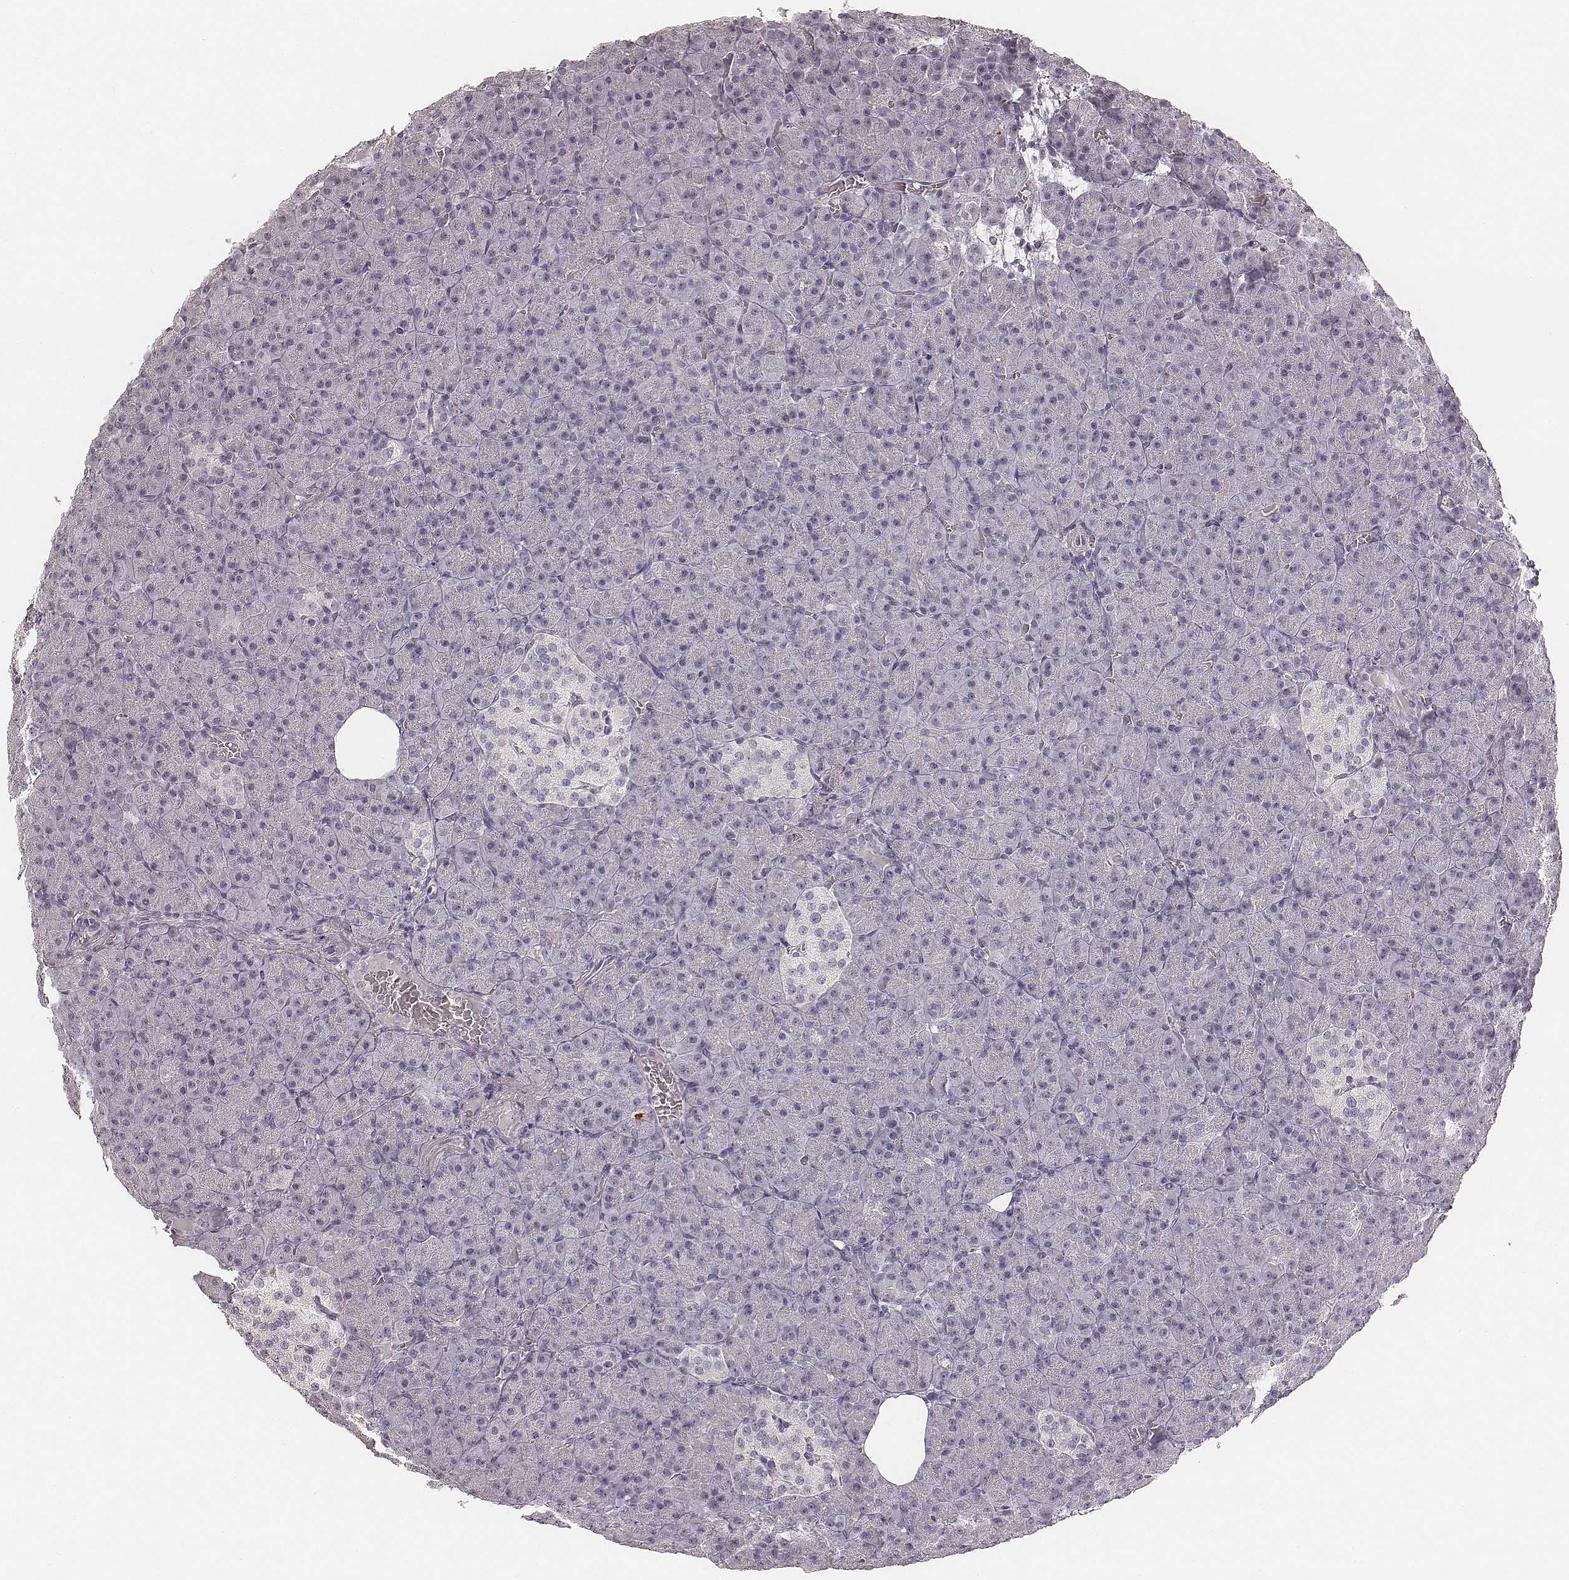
{"staining": {"intensity": "negative", "quantity": "none", "location": "none"}, "tissue": "pancreas", "cell_type": "Exocrine glandular cells", "image_type": "normal", "snomed": [{"axis": "morphology", "description": "Normal tissue, NOS"}, {"axis": "topography", "description": "Pancreas"}], "caption": "Exocrine glandular cells are negative for brown protein staining in benign pancreas. (DAB immunohistochemistry (IHC) with hematoxylin counter stain).", "gene": "SMIM24", "patient": {"sex": "female", "age": 74}}